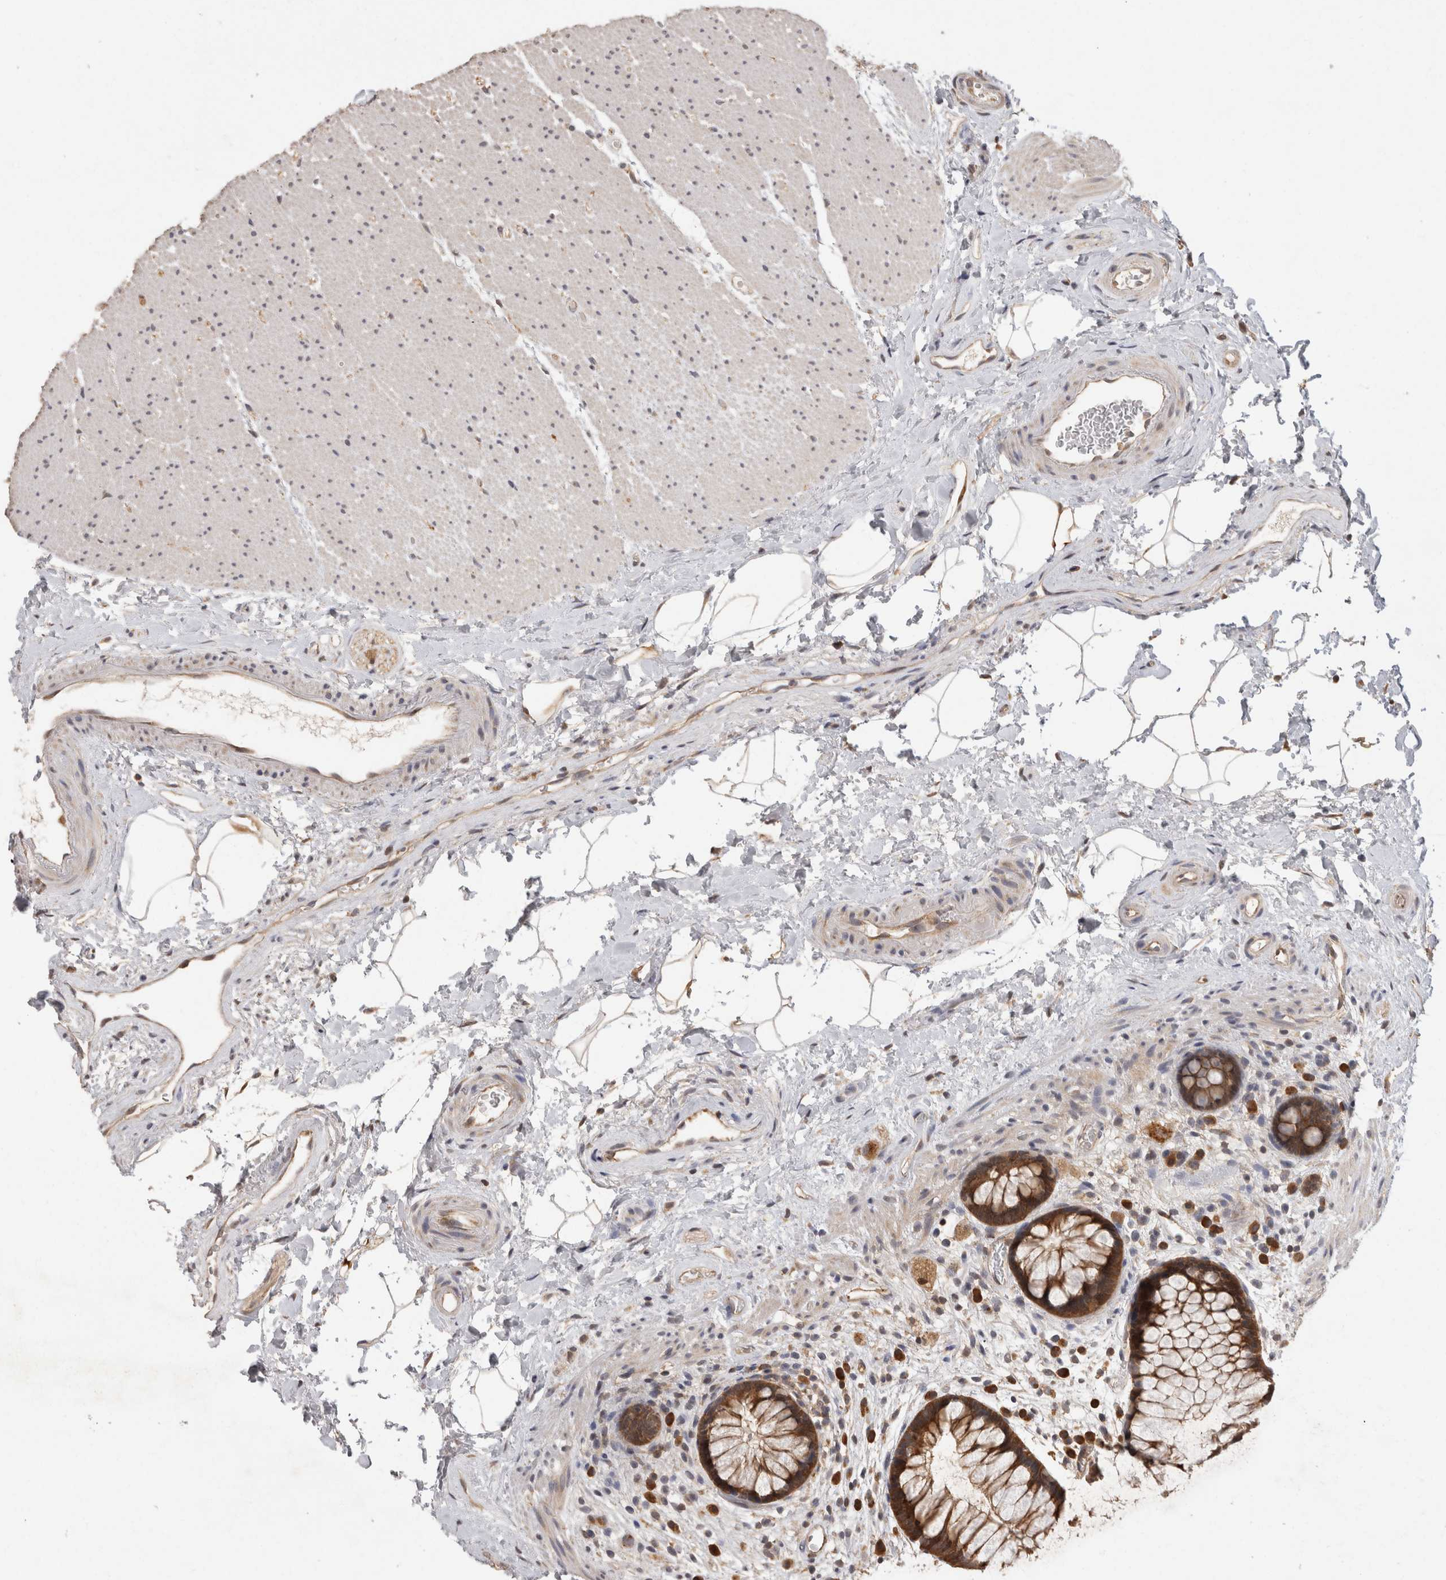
{"staining": {"intensity": "strong", "quantity": ">75%", "location": "cytoplasmic/membranous"}, "tissue": "rectum", "cell_type": "Glandular cells", "image_type": "normal", "snomed": [{"axis": "morphology", "description": "Normal tissue, NOS"}, {"axis": "topography", "description": "Rectum"}], "caption": "Glandular cells reveal high levels of strong cytoplasmic/membranous positivity in about >75% of cells in normal rectum. Nuclei are stained in blue.", "gene": "ACAT2", "patient": {"sex": "male", "age": 51}}